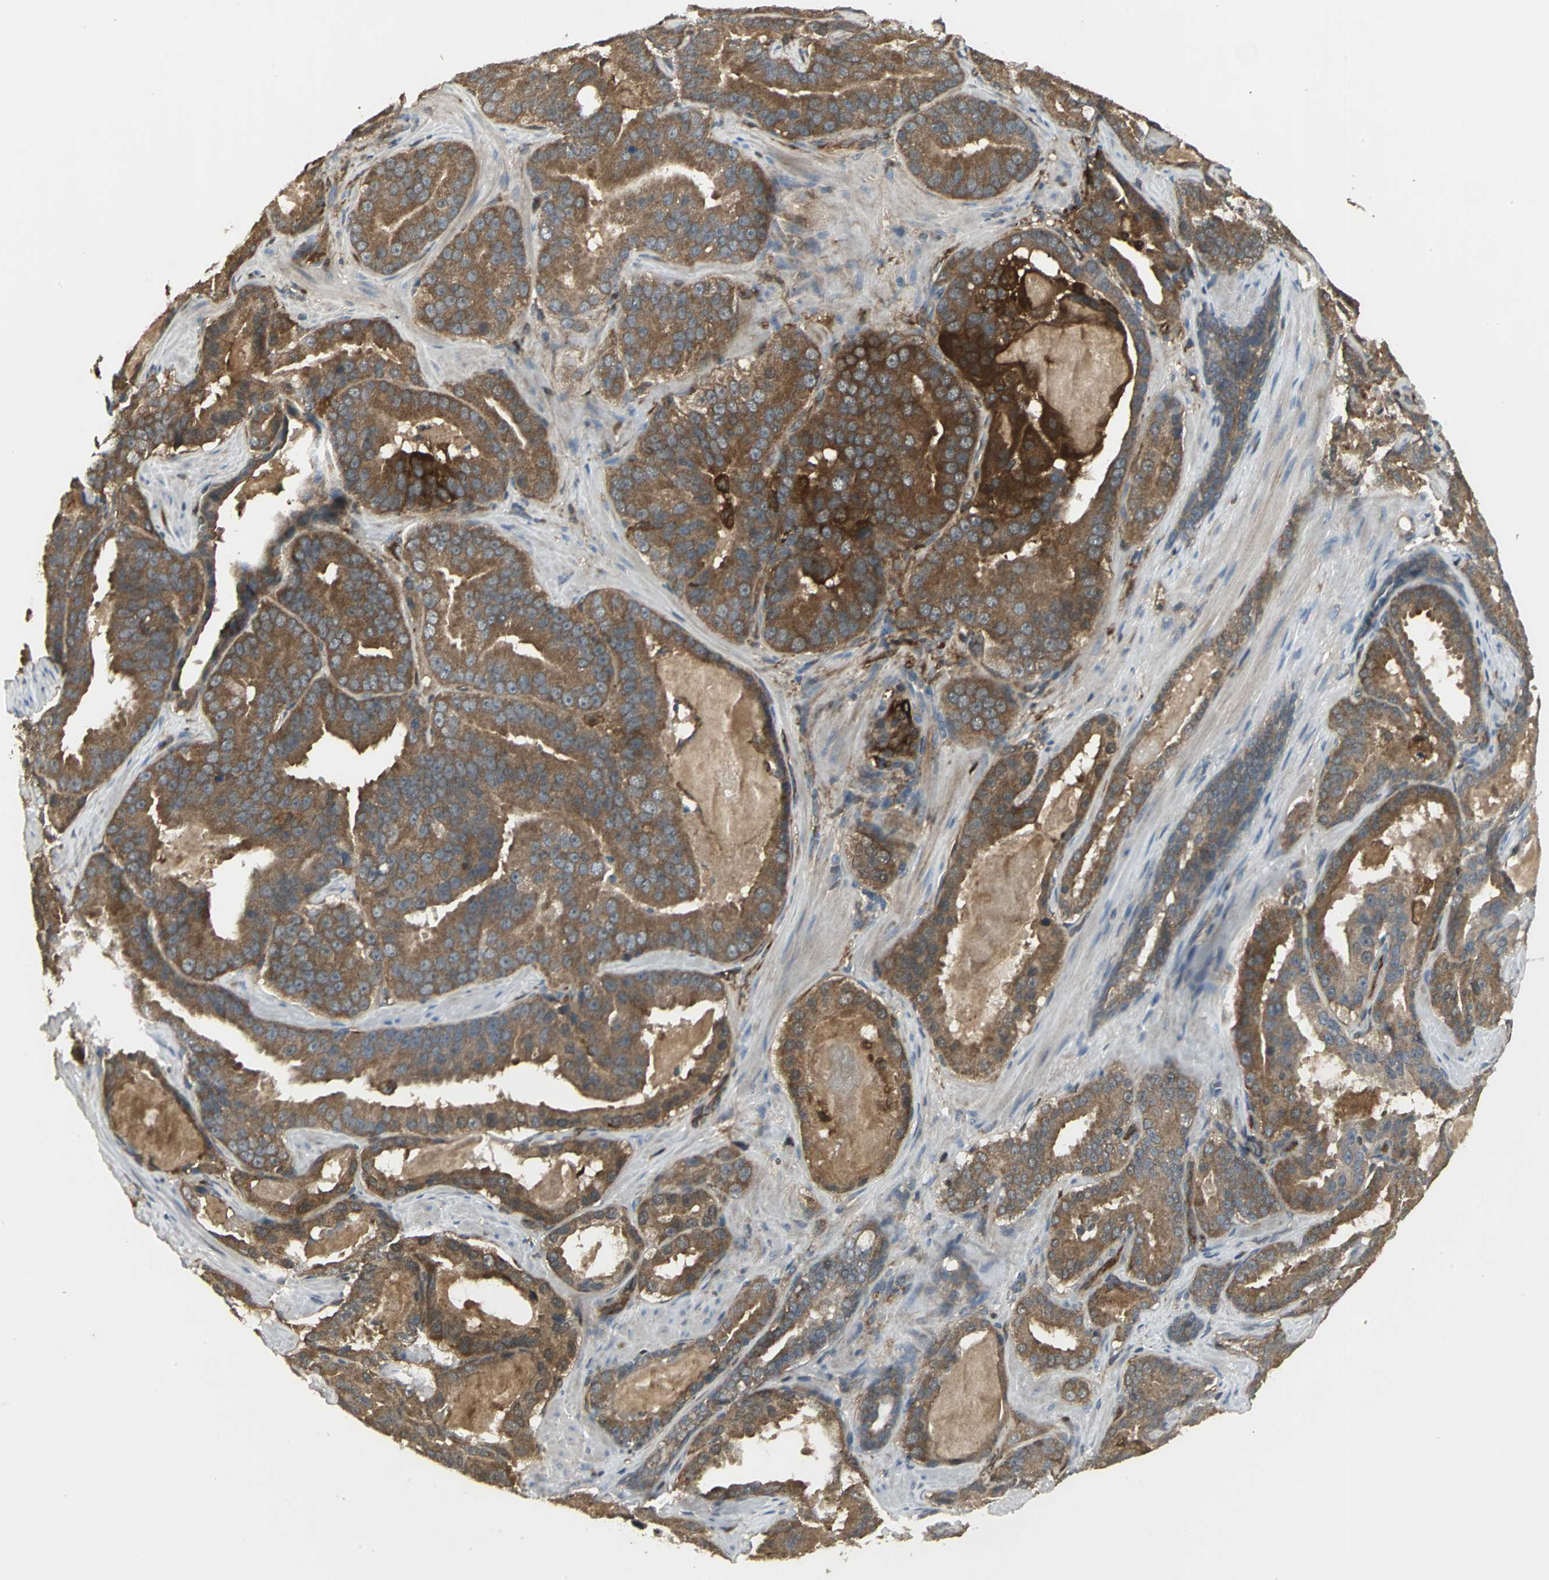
{"staining": {"intensity": "moderate", "quantity": ">75%", "location": "cytoplasmic/membranous"}, "tissue": "prostate cancer", "cell_type": "Tumor cells", "image_type": "cancer", "snomed": [{"axis": "morphology", "description": "Adenocarcinoma, Low grade"}, {"axis": "topography", "description": "Prostate"}], "caption": "Prostate low-grade adenocarcinoma stained with a protein marker displays moderate staining in tumor cells.", "gene": "PRXL2B", "patient": {"sex": "male", "age": 59}}